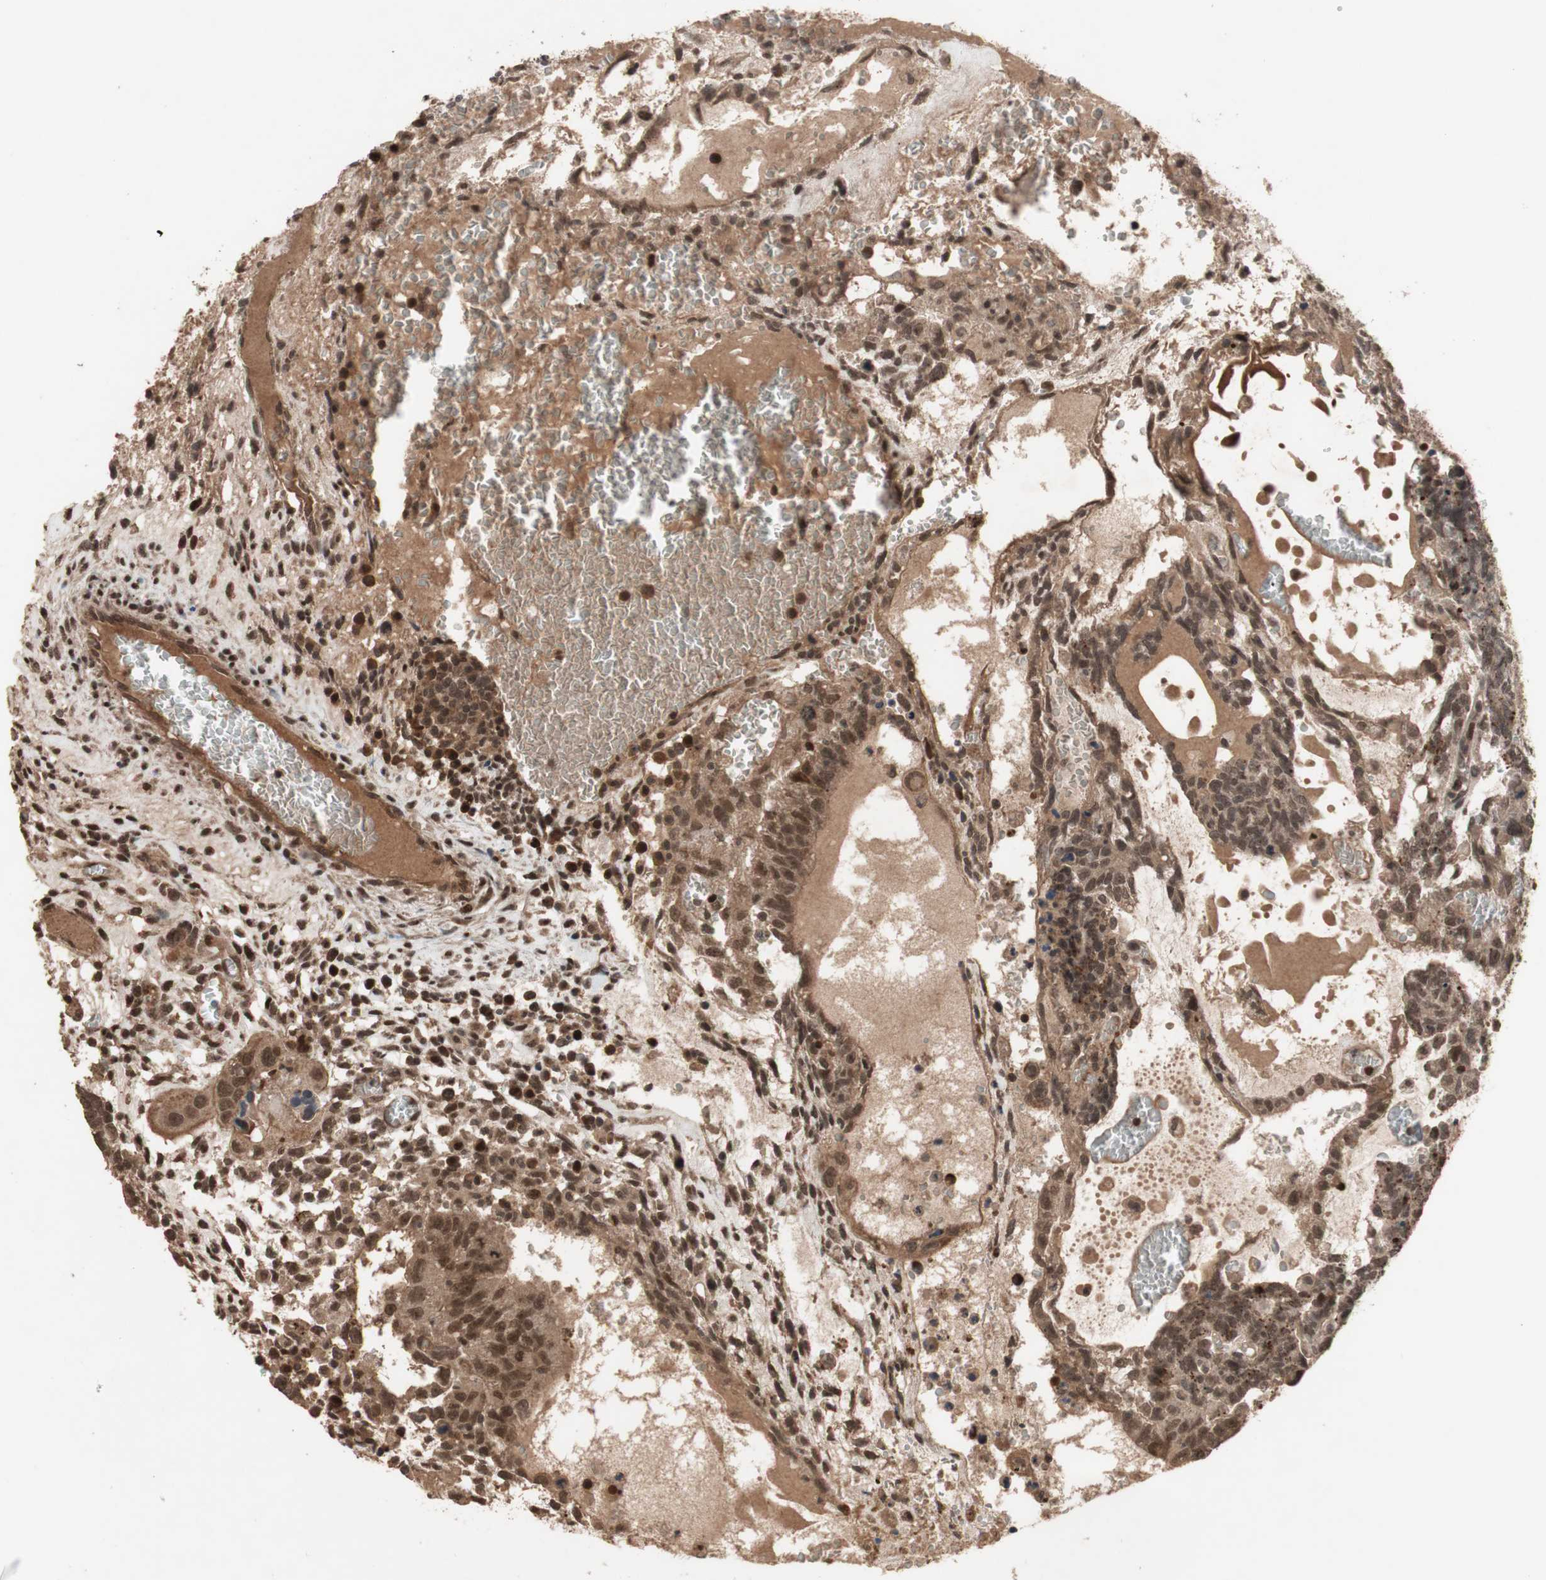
{"staining": {"intensity": "moderate", "quantity": ">75%", "location": "cytoplasmic/membranous,nuclear"}, "tissue": "testis cancer", "cell_type": "Tumor cells", "image_type": "cancer", "snomed": [{"axis": "morphology", "description": "Seminoma, NOS"}, {"axis": "morphology", "description": "Carcinoma, Embryonal, NOS"}, {"axis": "topography", "description": "Testis"}], "caption": "The micrograph demonstrates staining of testis cancer, revealing moderate cytoplasmic/membranous and nuclear protein staining (brown color) within tumor cells.", "gene": "KANSL1", "patient": {"sex": "male", "age": 52}}